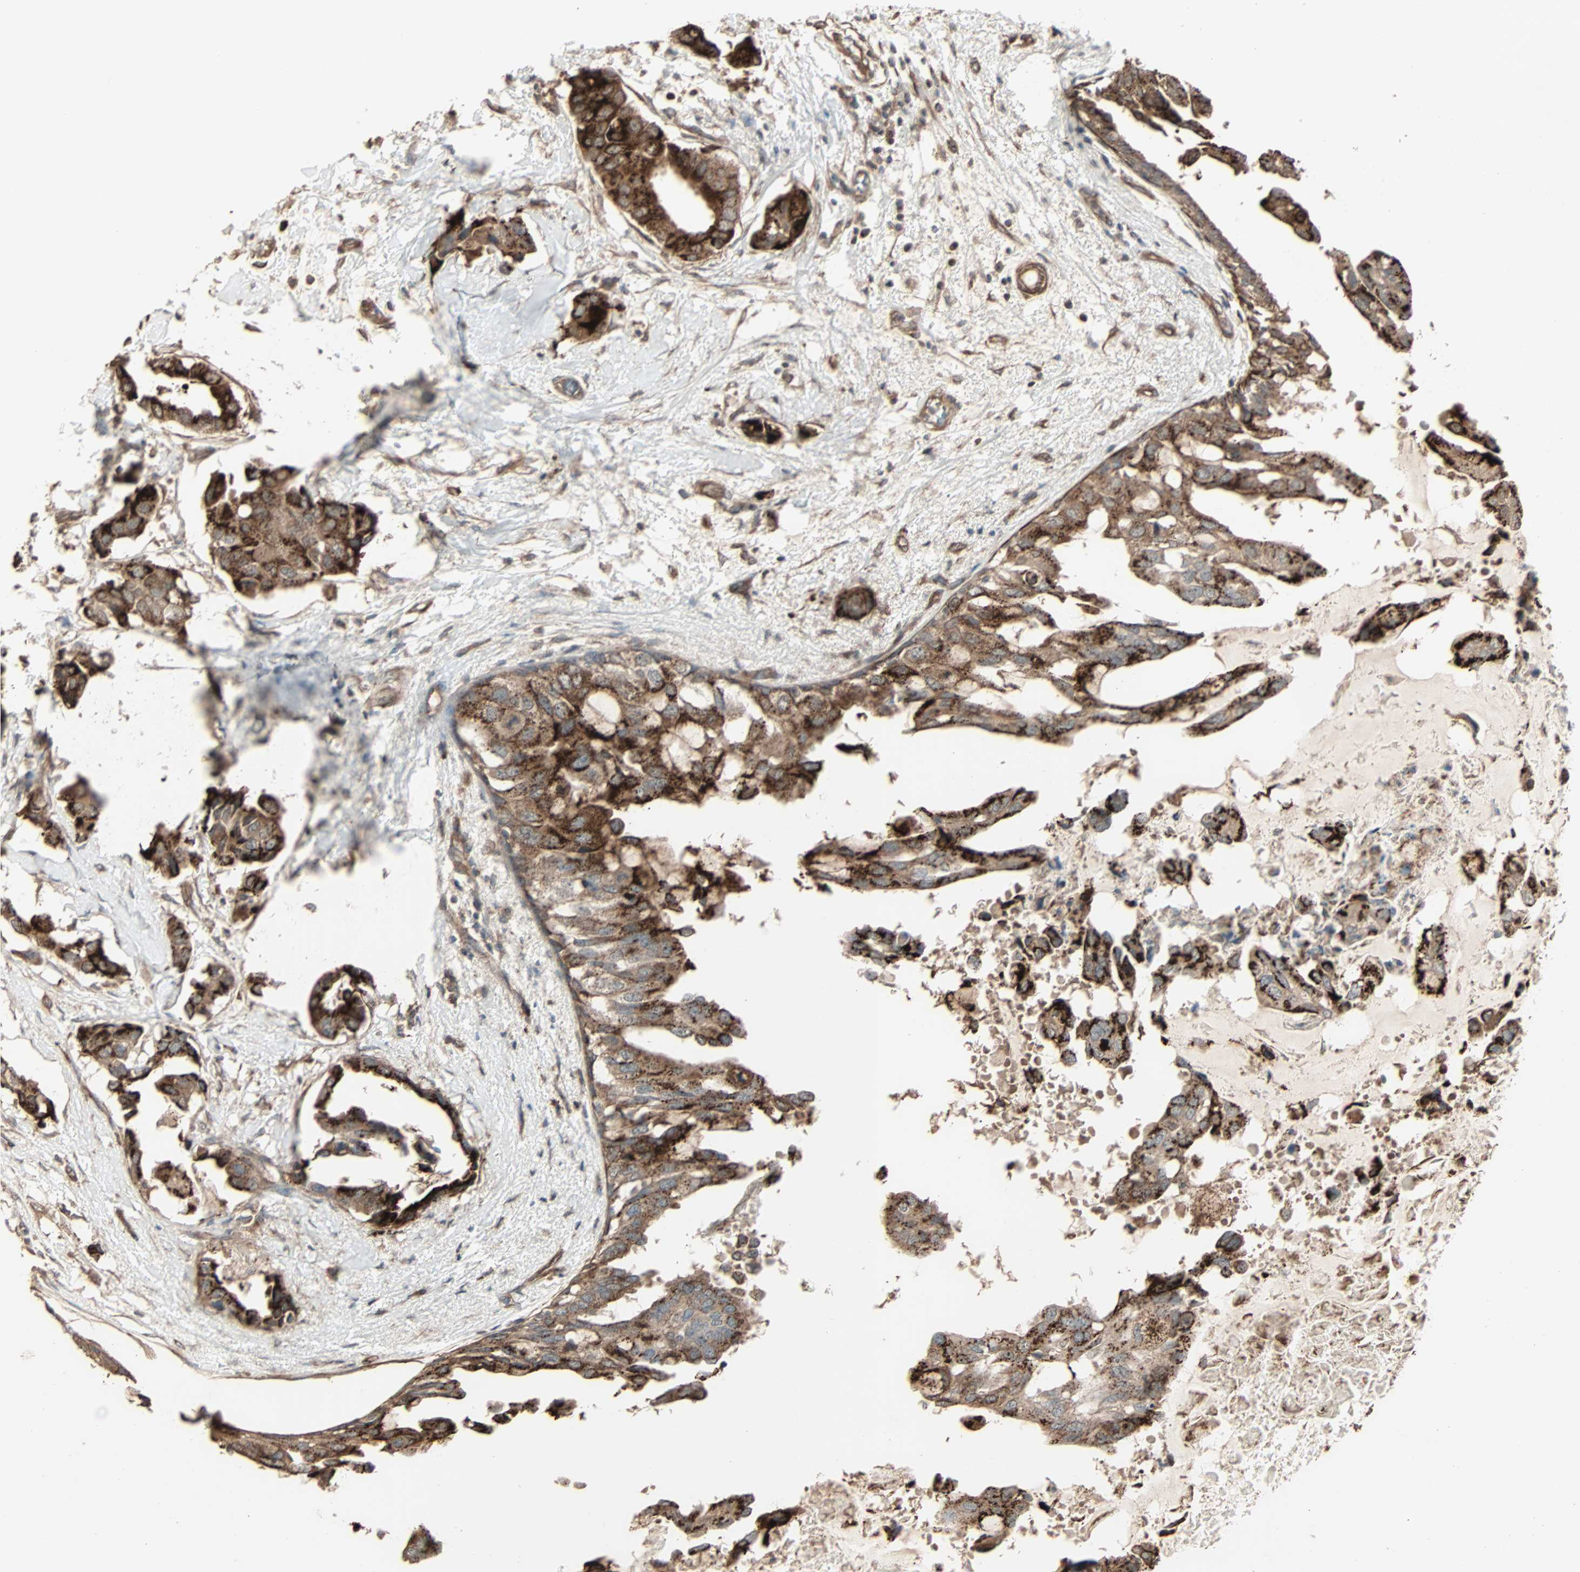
{"staining": {"intensity": "strong", "quantity": ">75%", "location": "cytoplasmic/membranous"}, "tissue": "breast cancer", "cell_type": "Tumor cells", "image_type": "cancer", "snomed": [{"axis": "morphology", "description": "Duct carcinoma"}, {"axis": "topography", "description": "Breast"}], "caption": "Brown immunohistochemical staining in human breast intraductal carcinoma demonstrates strong cytoplasmic/membranous staining in approximately >75% of tumor cells.", "gene": "GALNT3", "patient": {"sex": "female", "age": 40}}